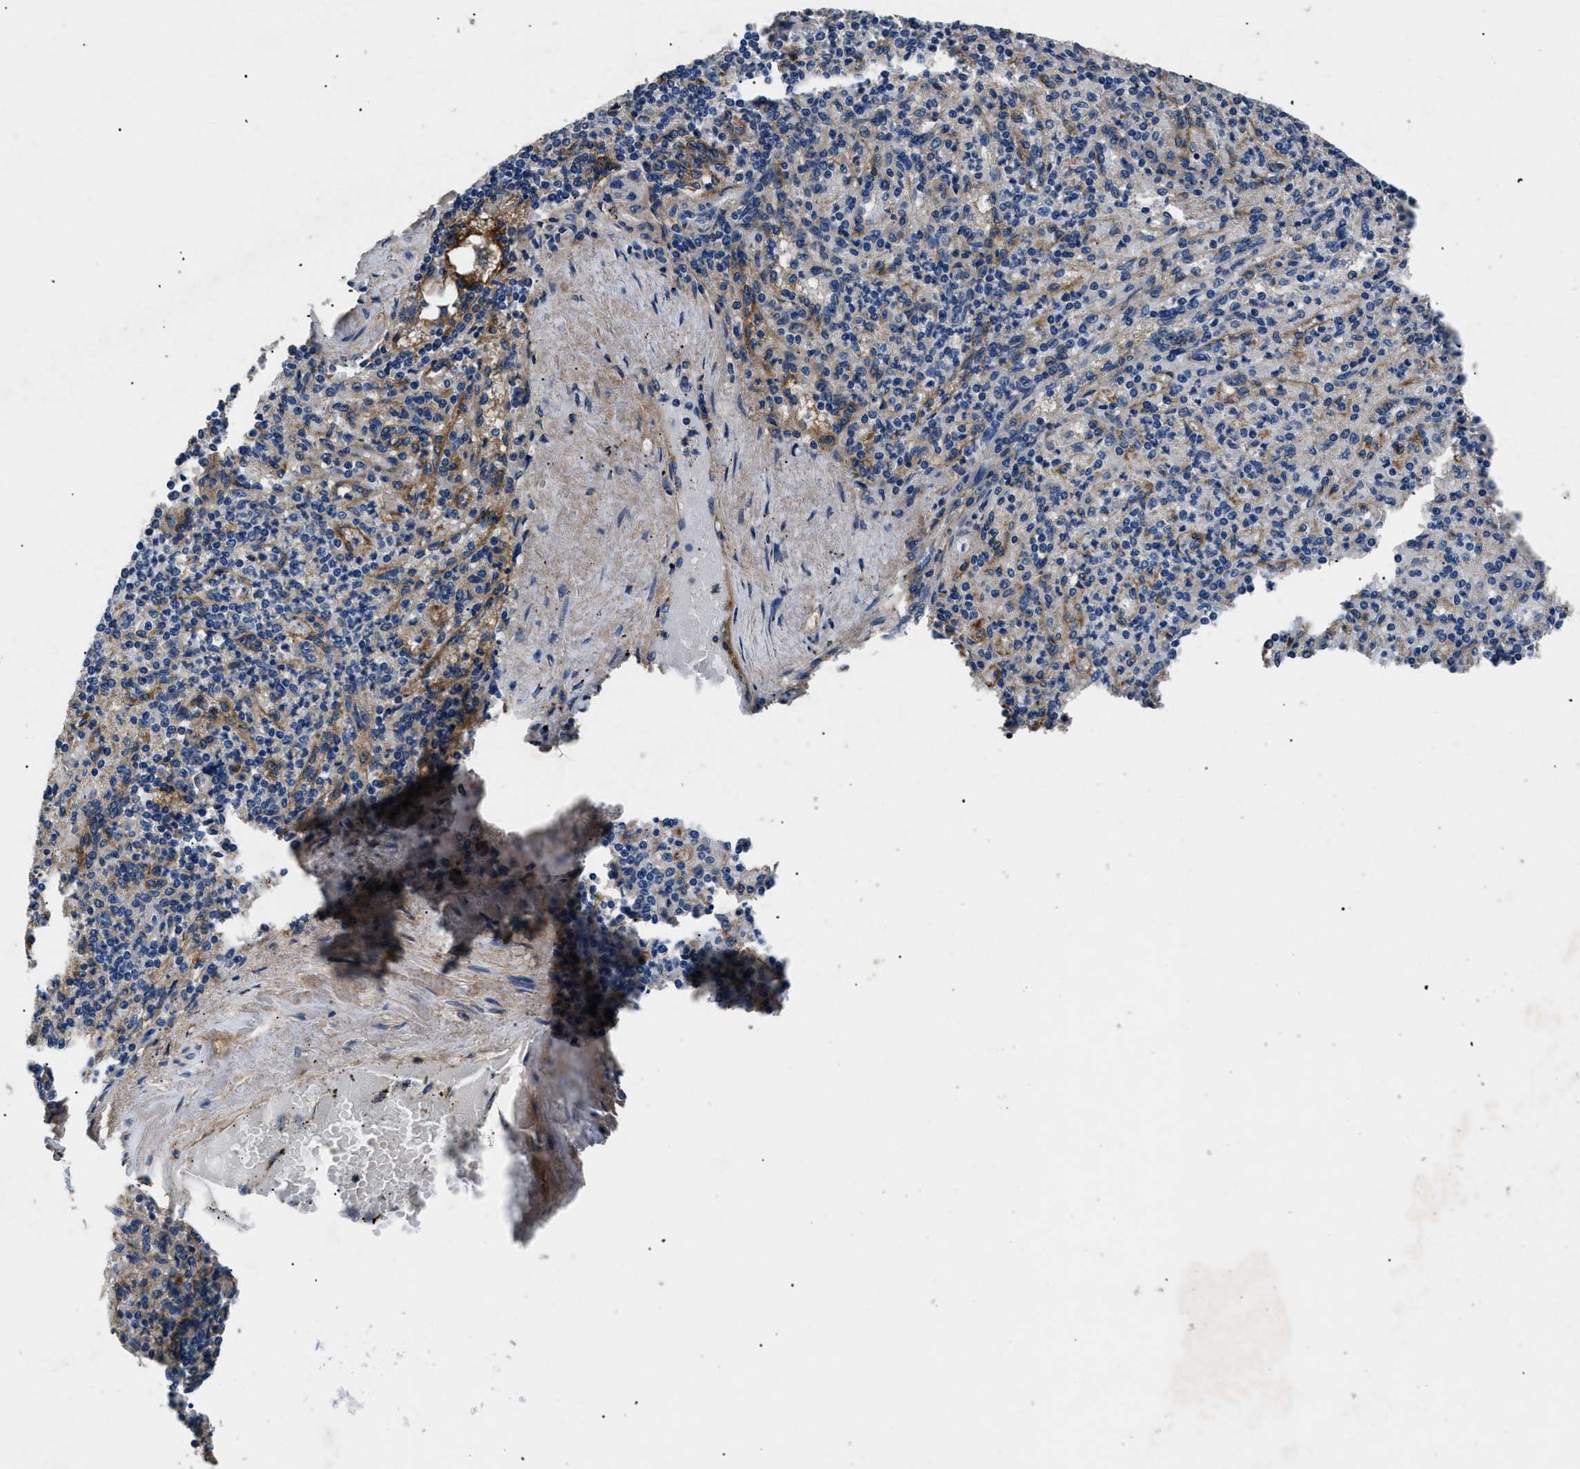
{"staining": {"intensity": "moderate", "quantity": "<25%", "location": "cytoplasmic/membranous"}, "tissue": "spleen", "cell_type": "Cells in red pulp", "image_type": "normal", "snomed": [{"axis": "morphology", "description": "Normal tissue, NOS"}, {"axis": "topography", "description": "Spleen"}], "caption": "DAB immunohistochemical staining of benign human spleen demonstrates moderate cytoplasmic/membranous protein staining in approximately <25% of cells in red pulp.", "gene": "CD276", "patient": {"sex": "female", "age": 74}}